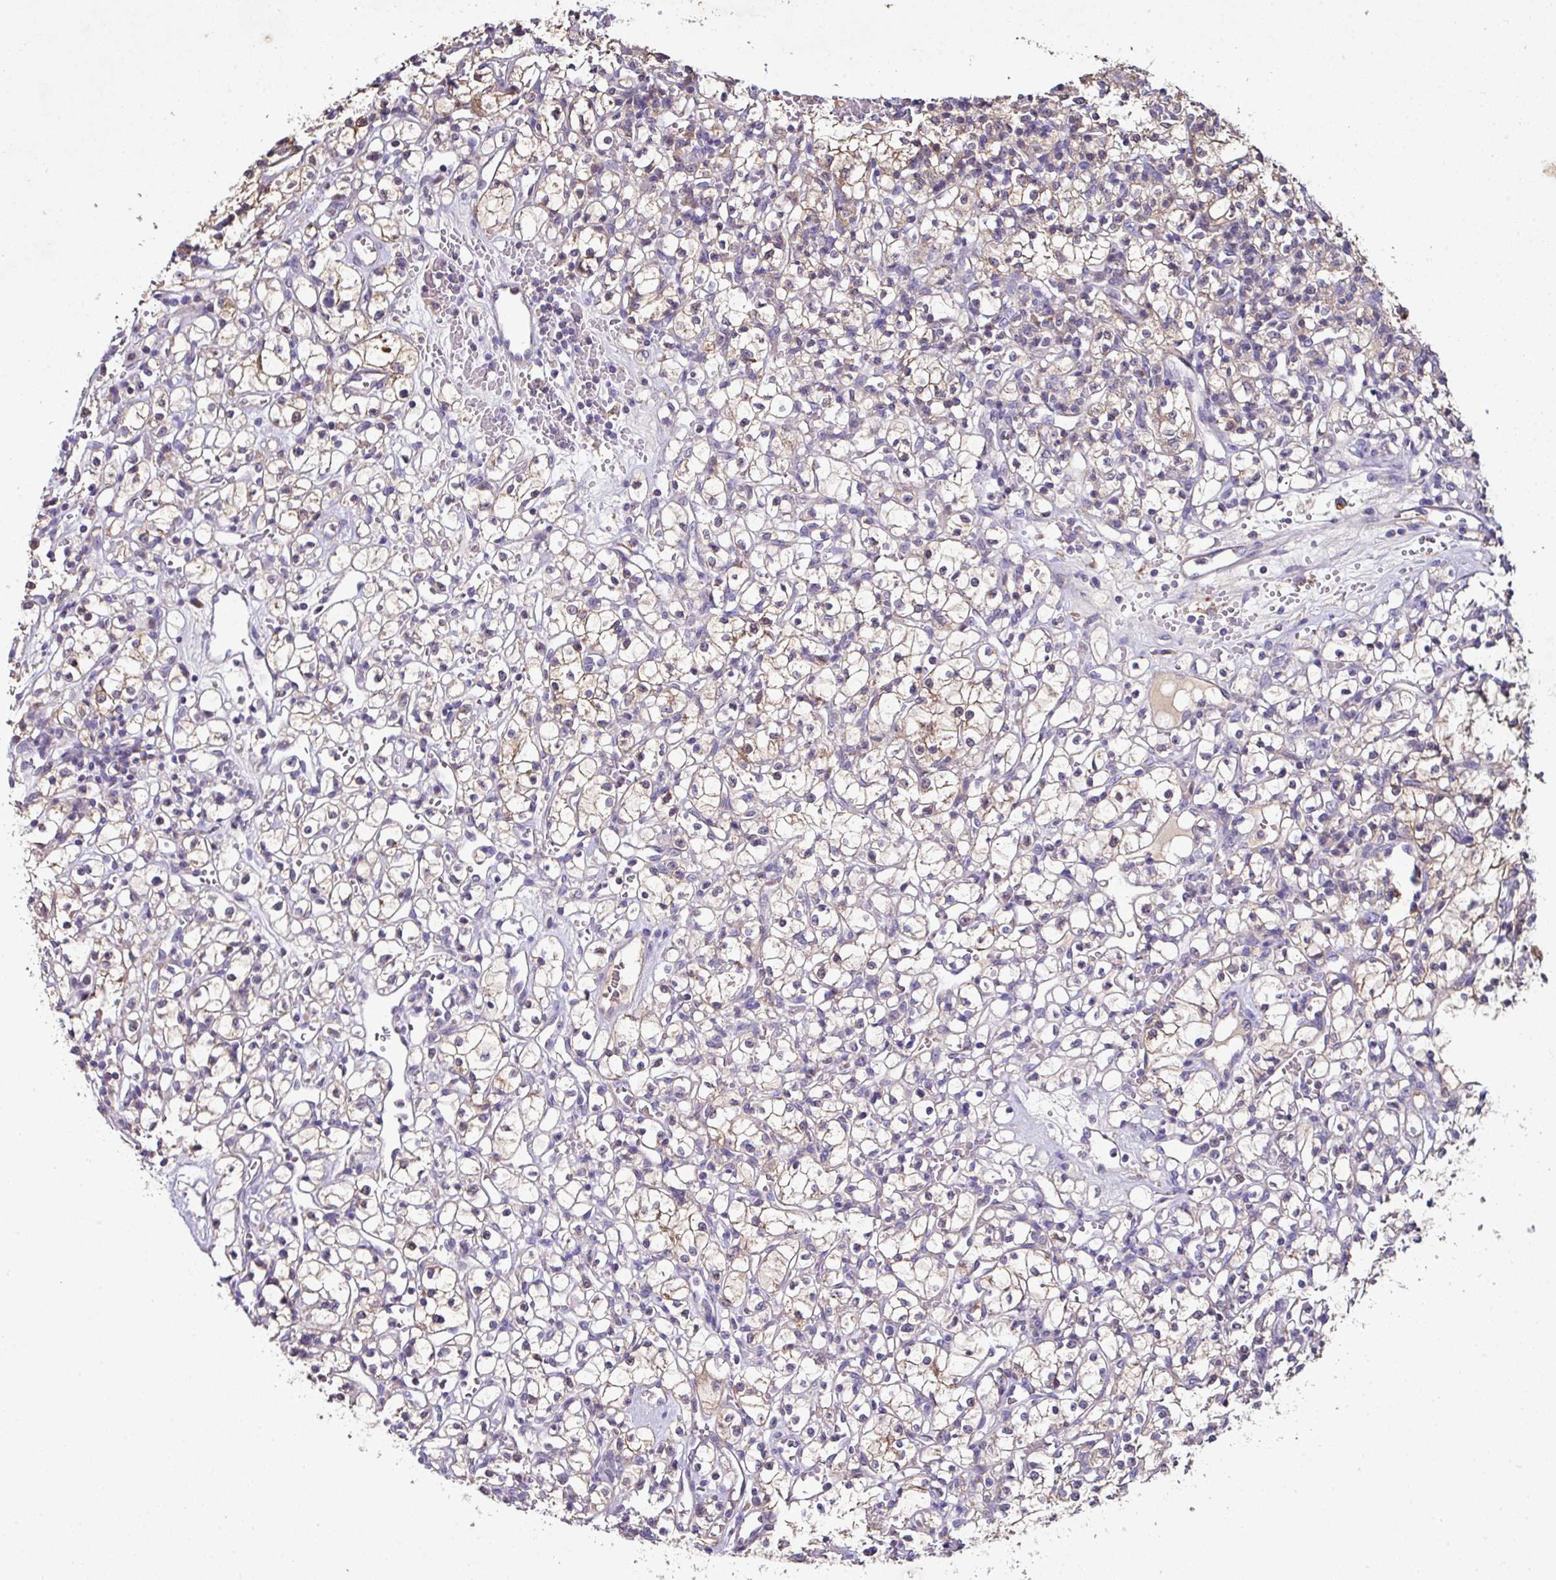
{"staining": {"intensity": "weak", "quantity": "25%-75%", "location": "cytoplasmic/membranous"}, "tissue": "renal cancer", "cell_type": "Tumor cells", "image_type": "cancer", "snomed": [{"axis": "morphology", "description": "Adenocarcinoma, NOS"}, {"axis": "topography", "description": "Kidney"}], "caption": "Immunohistochemistry (IHC) (DAB (3,3'-diaminobenzidine)) staining of human renal cancer (adenocarcinoma) demonstrates weak cytoplasmic/membranous protein expression in approximately 25%-75% of tumor cells. The staining is performed using DAB brown chromogen to label protein expression. The nuclei are counter-stained blue using hematoxylin.", "gene": "AEBP2", "patient": {"sex": "female", "age": 59}}